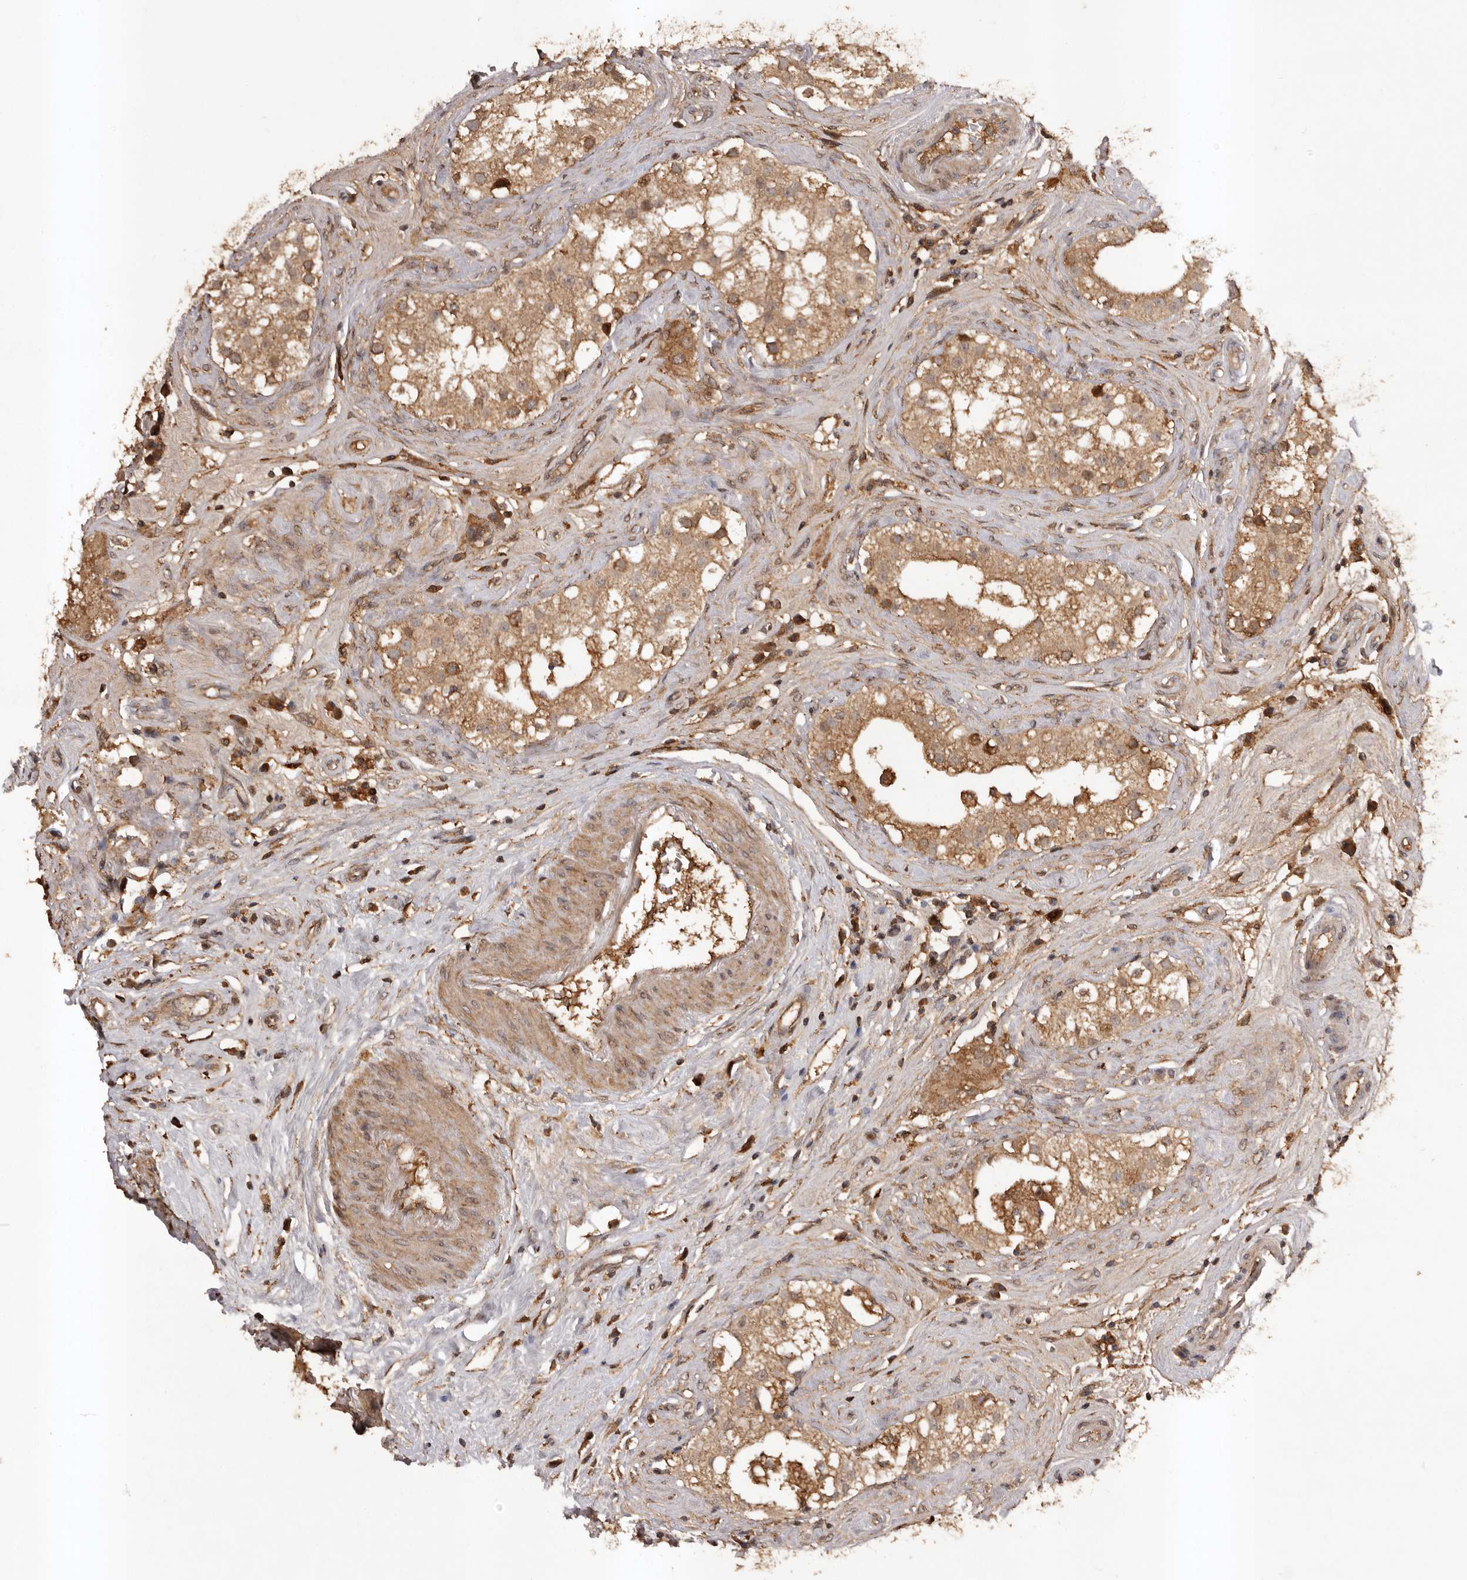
{"staining": {"intensity": "strong", "quantity": ">75%", "location": "cytoplasmic/membranous"}, "tissue": "testis", "cell_type": "Cells in seminiferous ducts", "image_type": "normal", "snomed": [{"axis": "morphology", "description": "Normal tissue, NOS"}, {"axis": "topography", "description": "Testis"}], "caption": "Immunohistochemistry (IHC) of benign testis reveals high levels of strong cytoplasmic/membranous staining in approximately >75% of cells in seminiferous ducts. The staining was performed using DAB, with brown indicating positive protein expression. Nuclei are stained blue with hematoxylin.", "gene": "SLC22A3", "patient": {"sex": "male", "age": 84}}